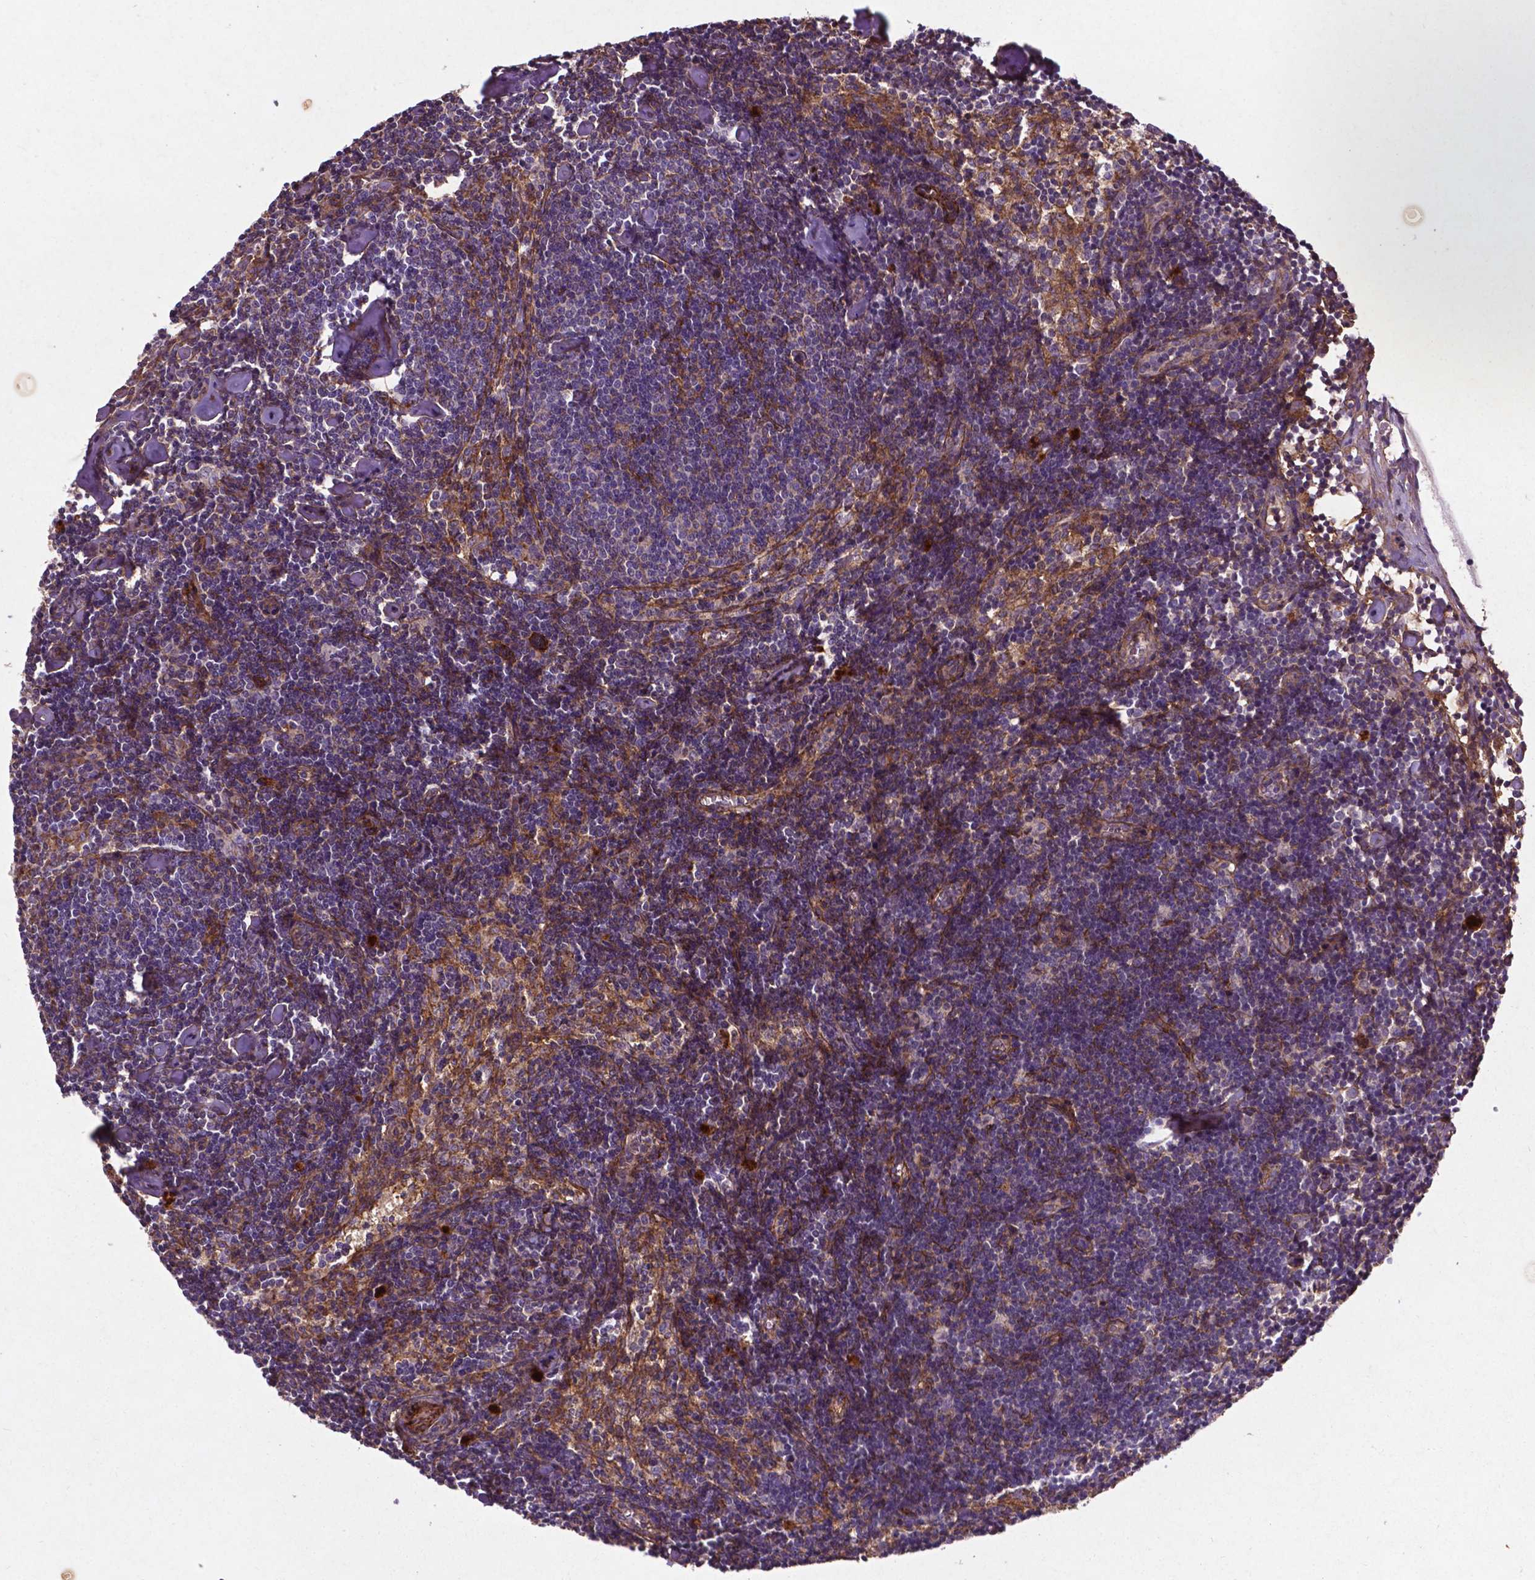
{"staining": {"intensity": "moderate", "quantity": "25%-75%", "location": "cytoplasmic/membranous"}, "tissue": "lymph node", "cell_type": "Germinal center cells", "image_type": "normal", "snomed": [{"axis": "morphology", "description": "Normal tissue, NOS"}, {"axis": "topography", "description": "Lymph node"}], "caption": "Germinal center cells exhibit medium levels of moderate cytoplasmic/membranous positivity in about 25%-75% of cells in unremarkable lymph node.", "gene": "RRAS", "patient": {"sex": "female", "age": 42}}